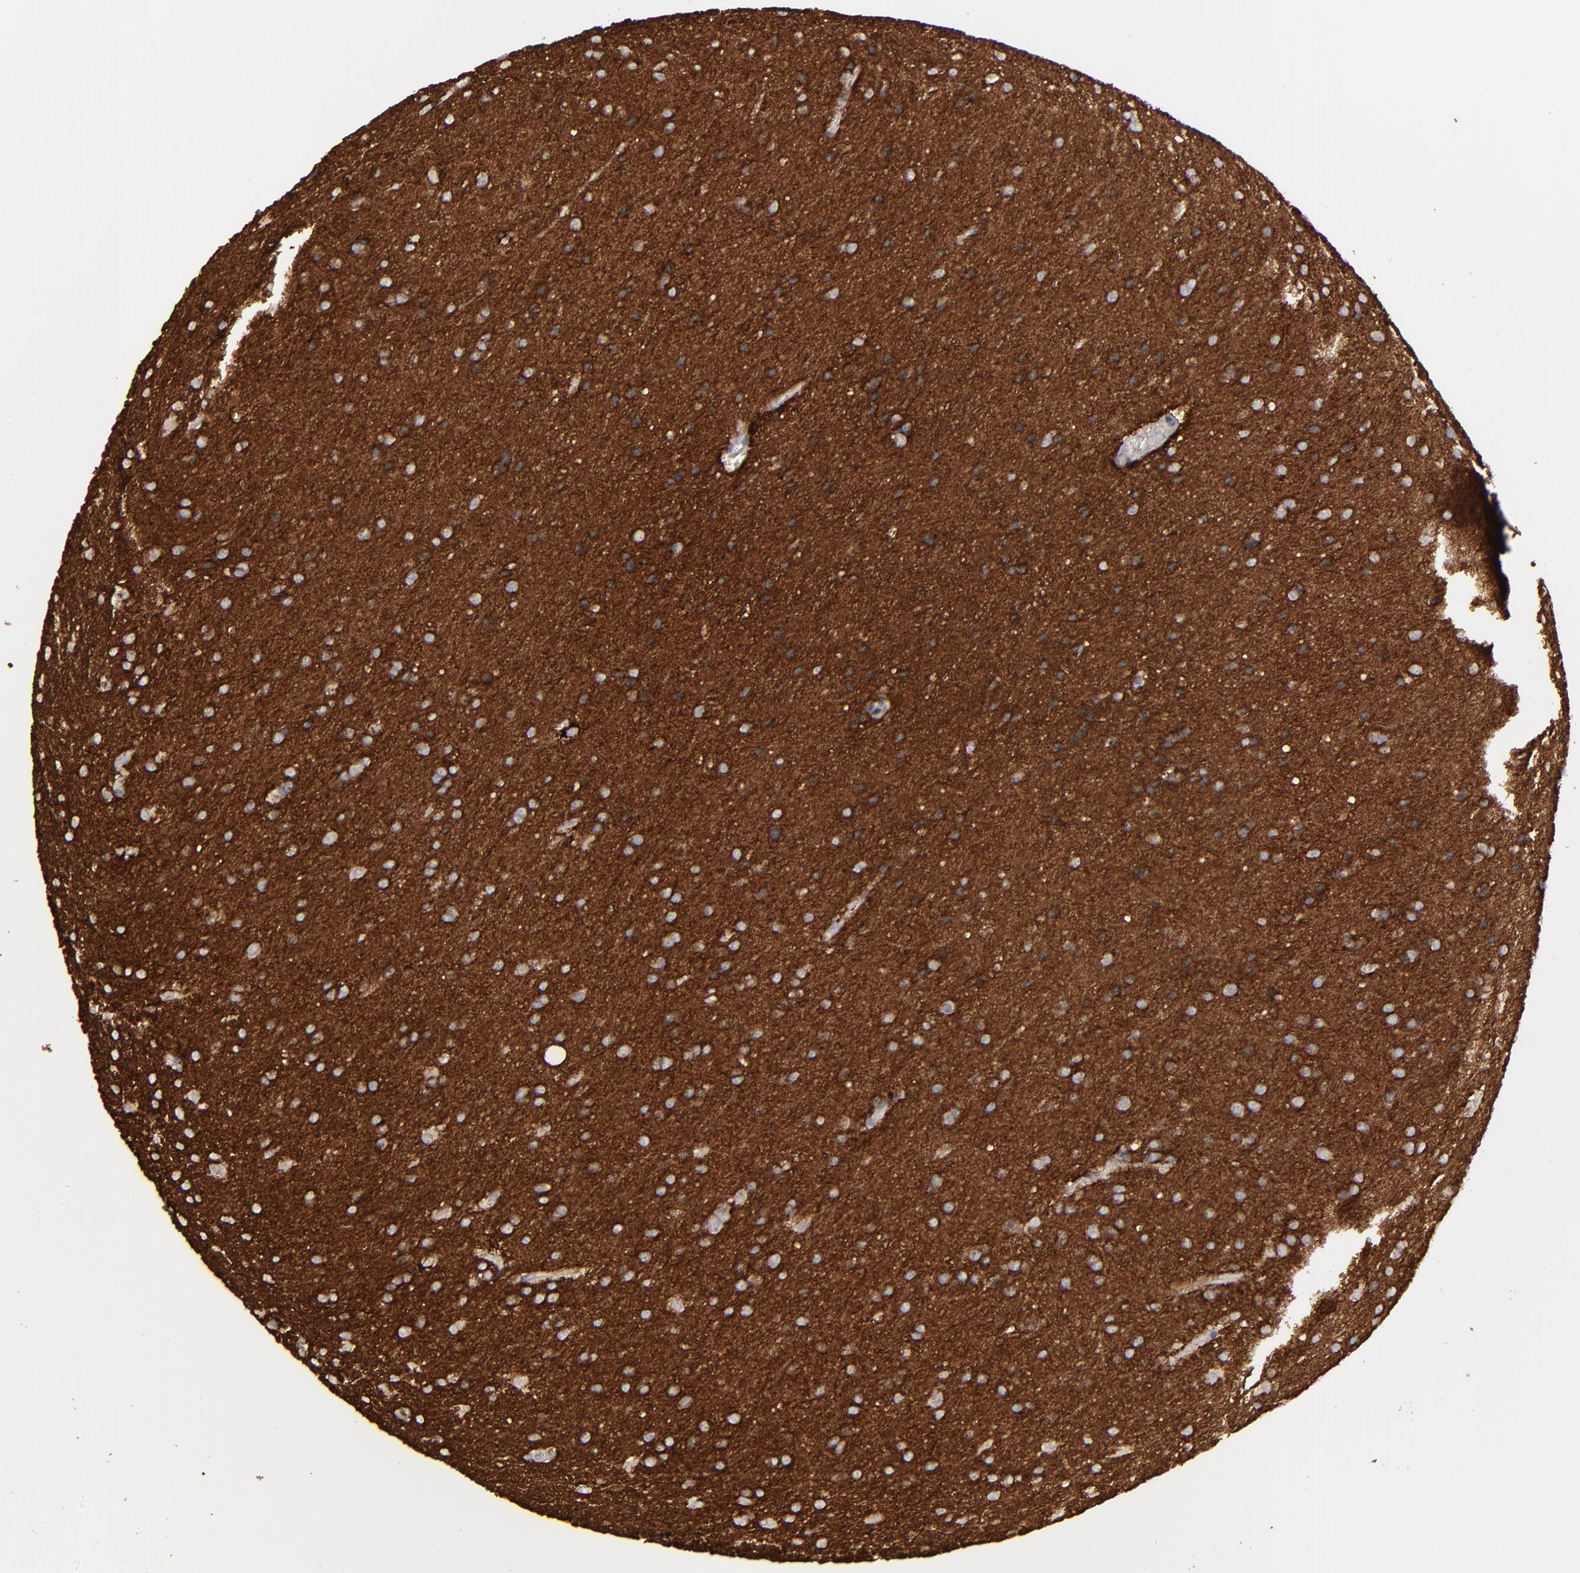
{"staining": {"intensity": "moderate", "quantity": "25%-75%", "location": "cytoplasmic/membranous"}, "tissue": "glioma", "cell_type": "Tumor cells", "image_type": "cancer", "snomed": [{"axis": "morphology", "description": "Glioma, malignant, Low grade"}, {"axis": "topography", "description": "Brain"}], "caption": "Human glioma stained for a protein (brown) shows moderate cytoplasmic/membranous positive staining in about 25%-75% of tumor cells.", "gene": "GPM6B", "patient": {"sex": "female", "age": 32}}